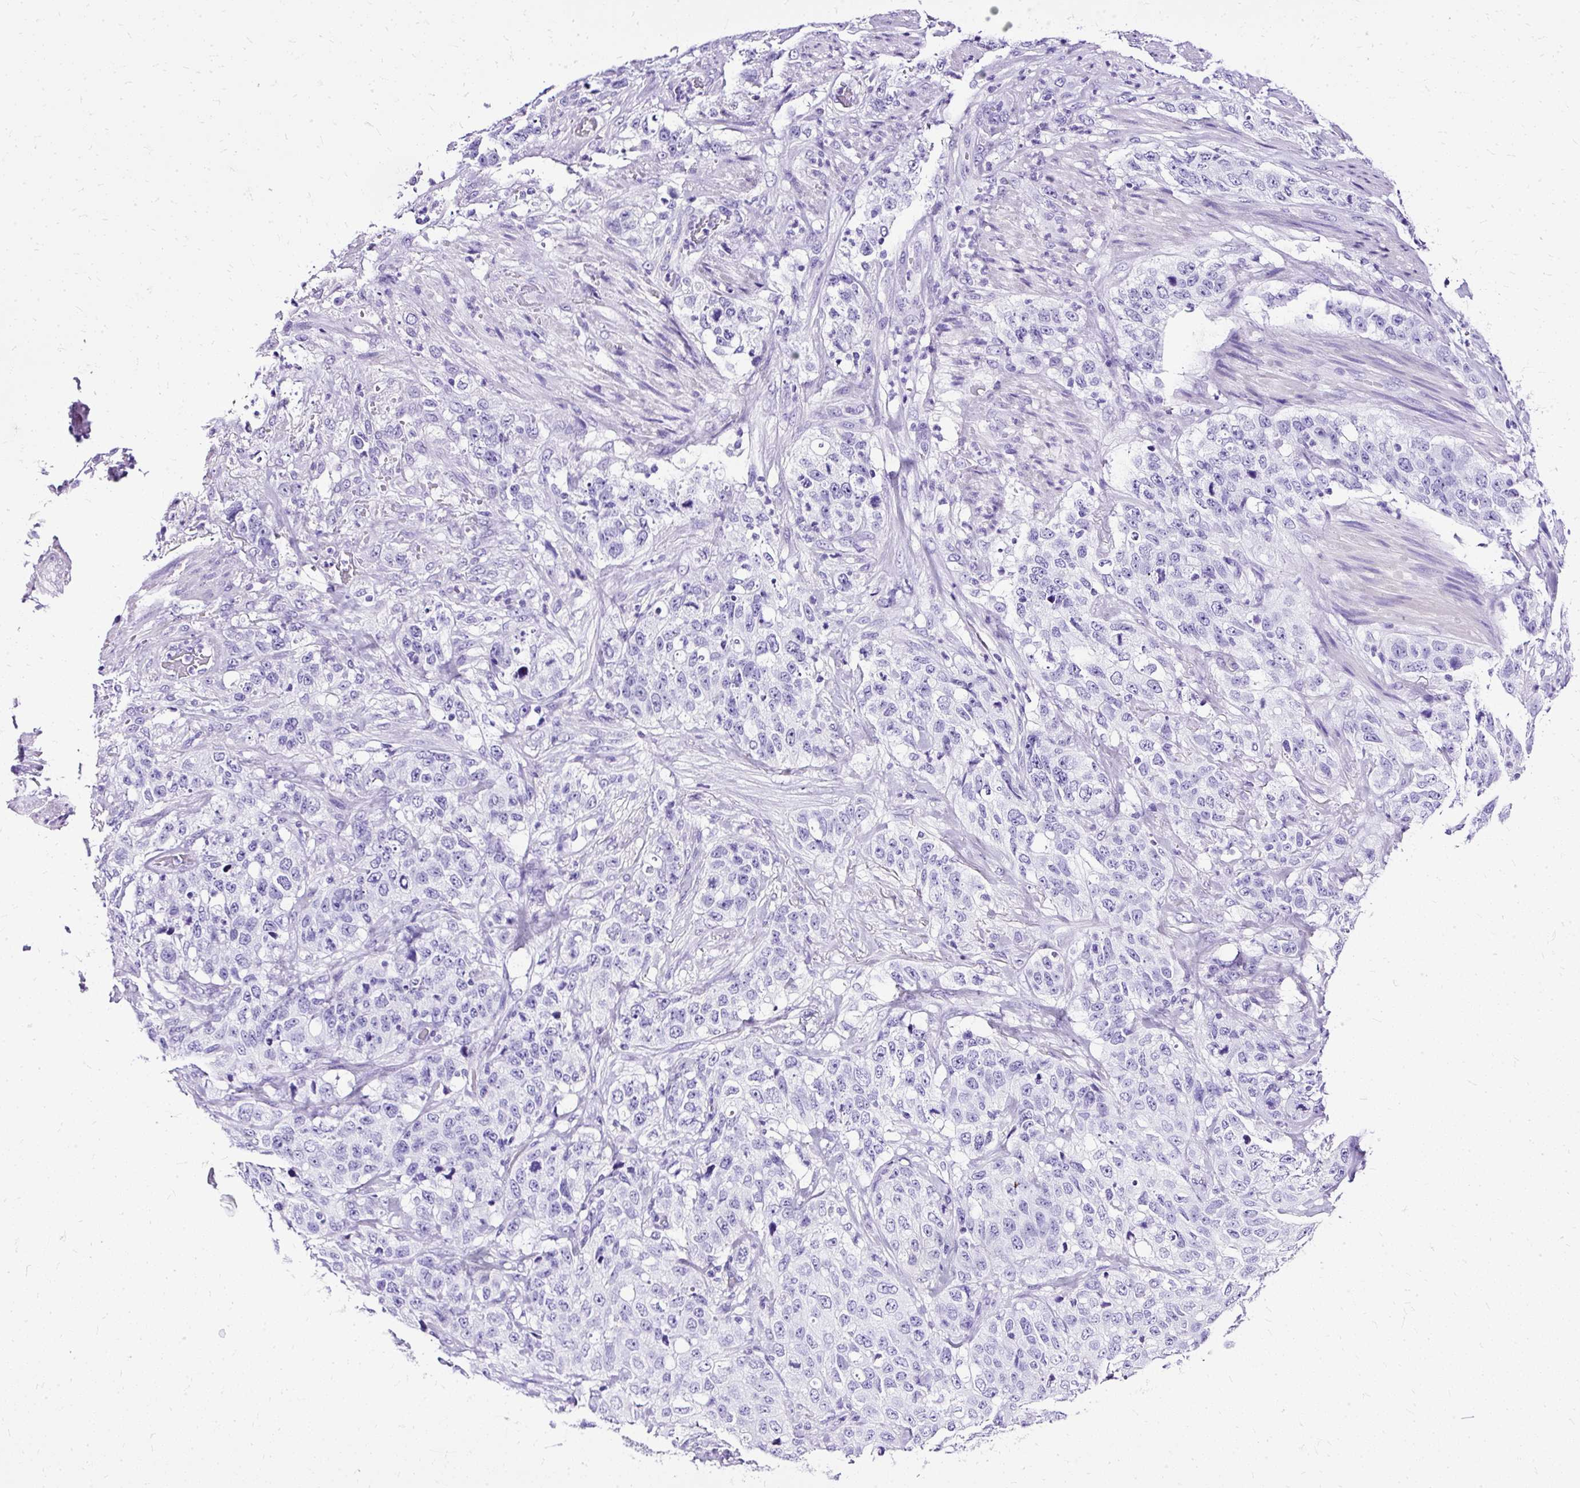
{"staining": {"intensity": "negative", "quantity": "none", "location": "none"}, "tissue": "stomach cancer", "cell_type": "Tumor cells", "image_type": "cancer", "snomed": [{"axis": "morphology", "description": "Adenocarcinoma, NOS"}, {"axis": "topography", "description": "Stomach"}], "caption": "Immunohistochemical staining of stomach cancer (adenocarcinoma) exhibits no significant expression in tumor cells.", "gene": "SLC8A2", "patient": {"sex": "male", "age": 48}}